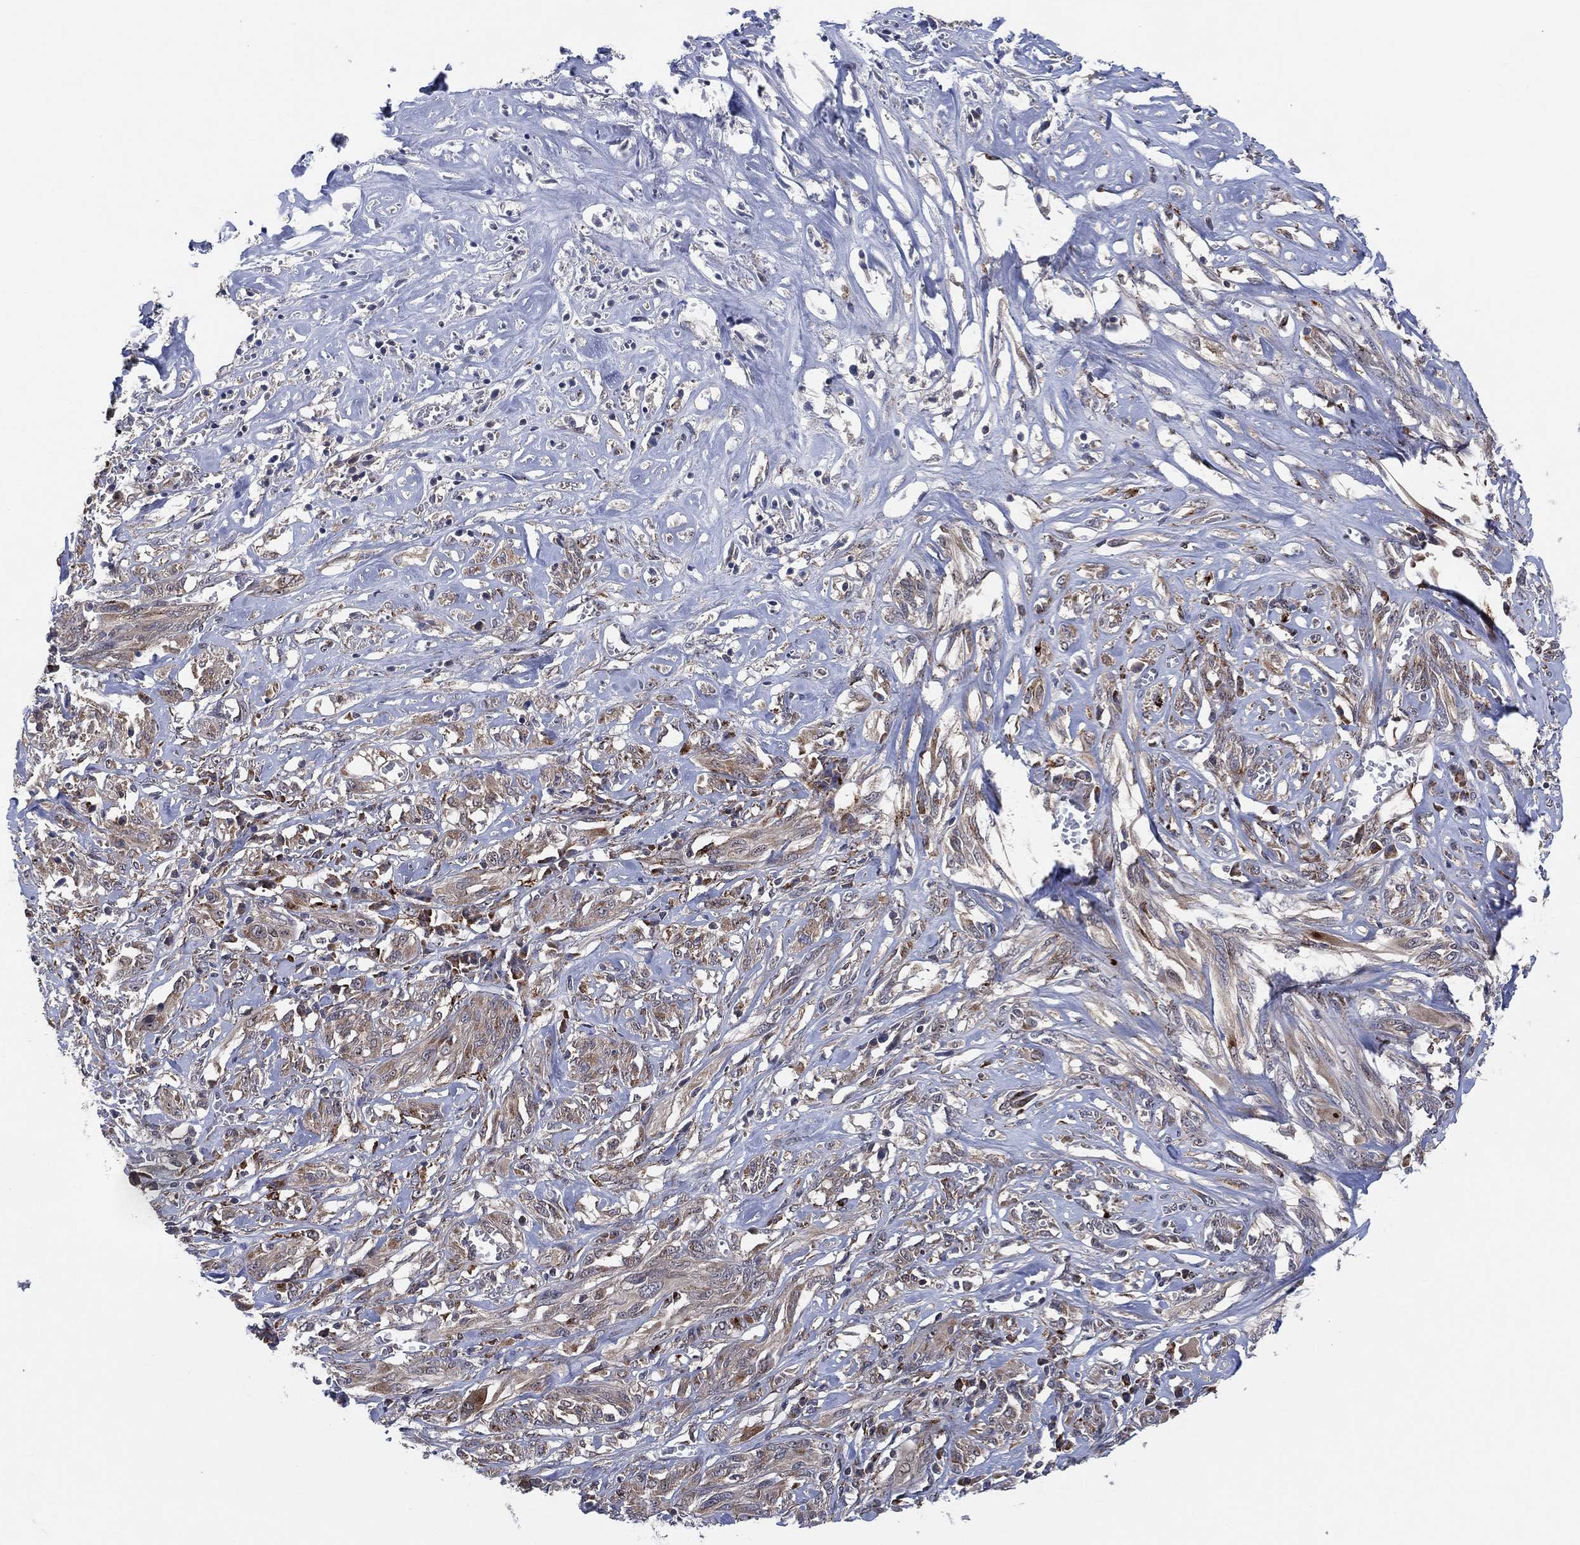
{"staining": {"intensity": "moderate", "quantity": "<25%", "location": "cytoplasmic/membranous"}, "tissue": "melanoma", "cell_type": "Tumor cells", "image_type": "cancer", "snomed": [{"axis": "morphology", "description": "Malignant melanoma, NOS"}, {"axis": "topography", "description": "Skin"}], "caption": "Melanoma stained with DAB IHC reveals low levels of moderate cytoplasmic/membranous staining in approximately <25% of tumor cells.", "gene": "FAM104A", "patient": {"sex": "female", "age": 91}}